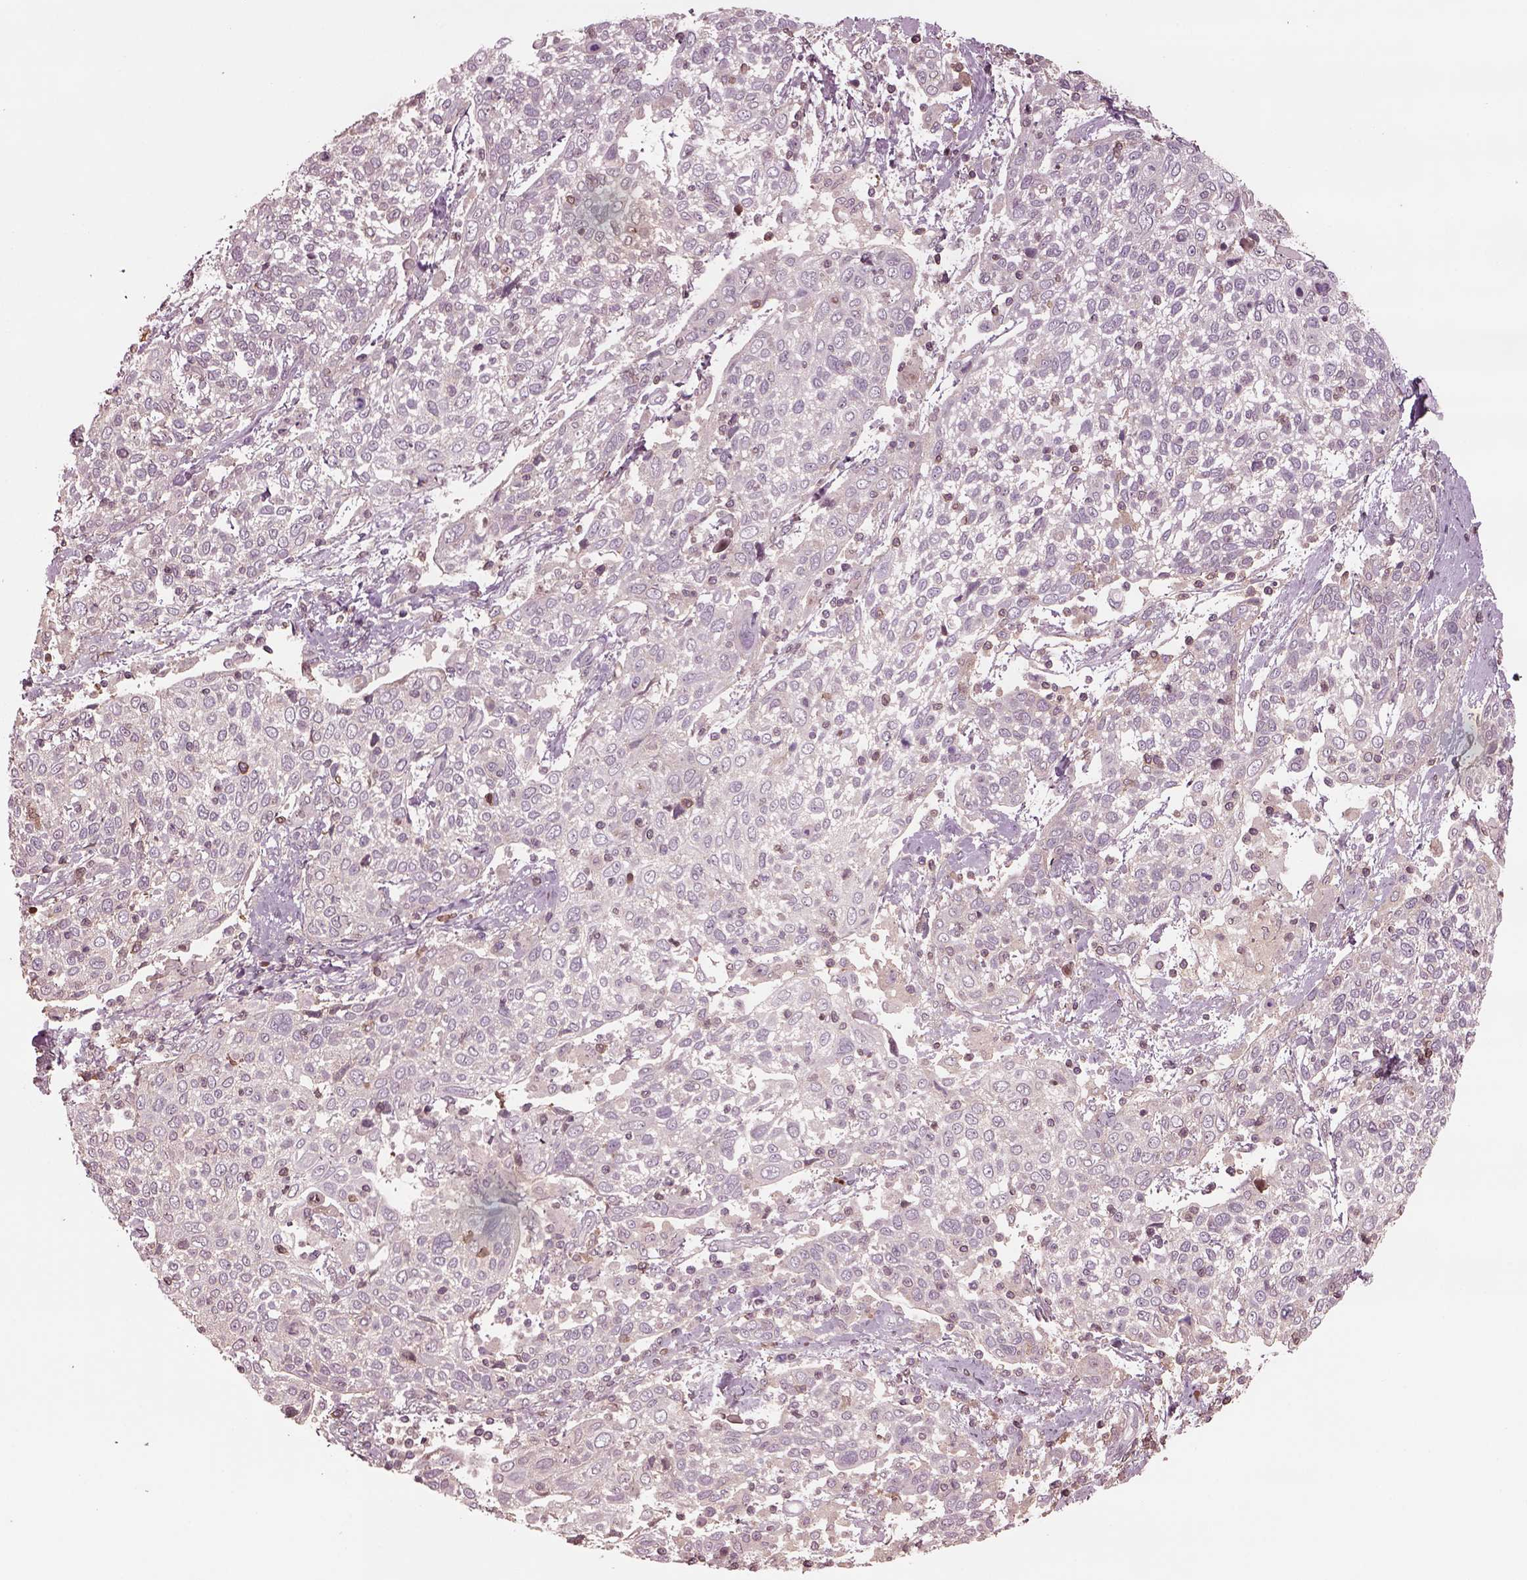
{"staining": {"intensity": "negative", "quantity": "none", "location": "none"}, "tissue": "cervical cancer", "cell_type": "Tumor cells", "image_type": "cancer", "snomed": [{"axis": "morphology", "description": "Squamous cell carcinoma, NOS"}, {"axis": "topography", "description": "Cervix"}], "caption": "Tumor cells are negative for brown protein staining in cervical cancer.", "gene": "PTX4", "patient": {"sex": "female", "age": 61}}